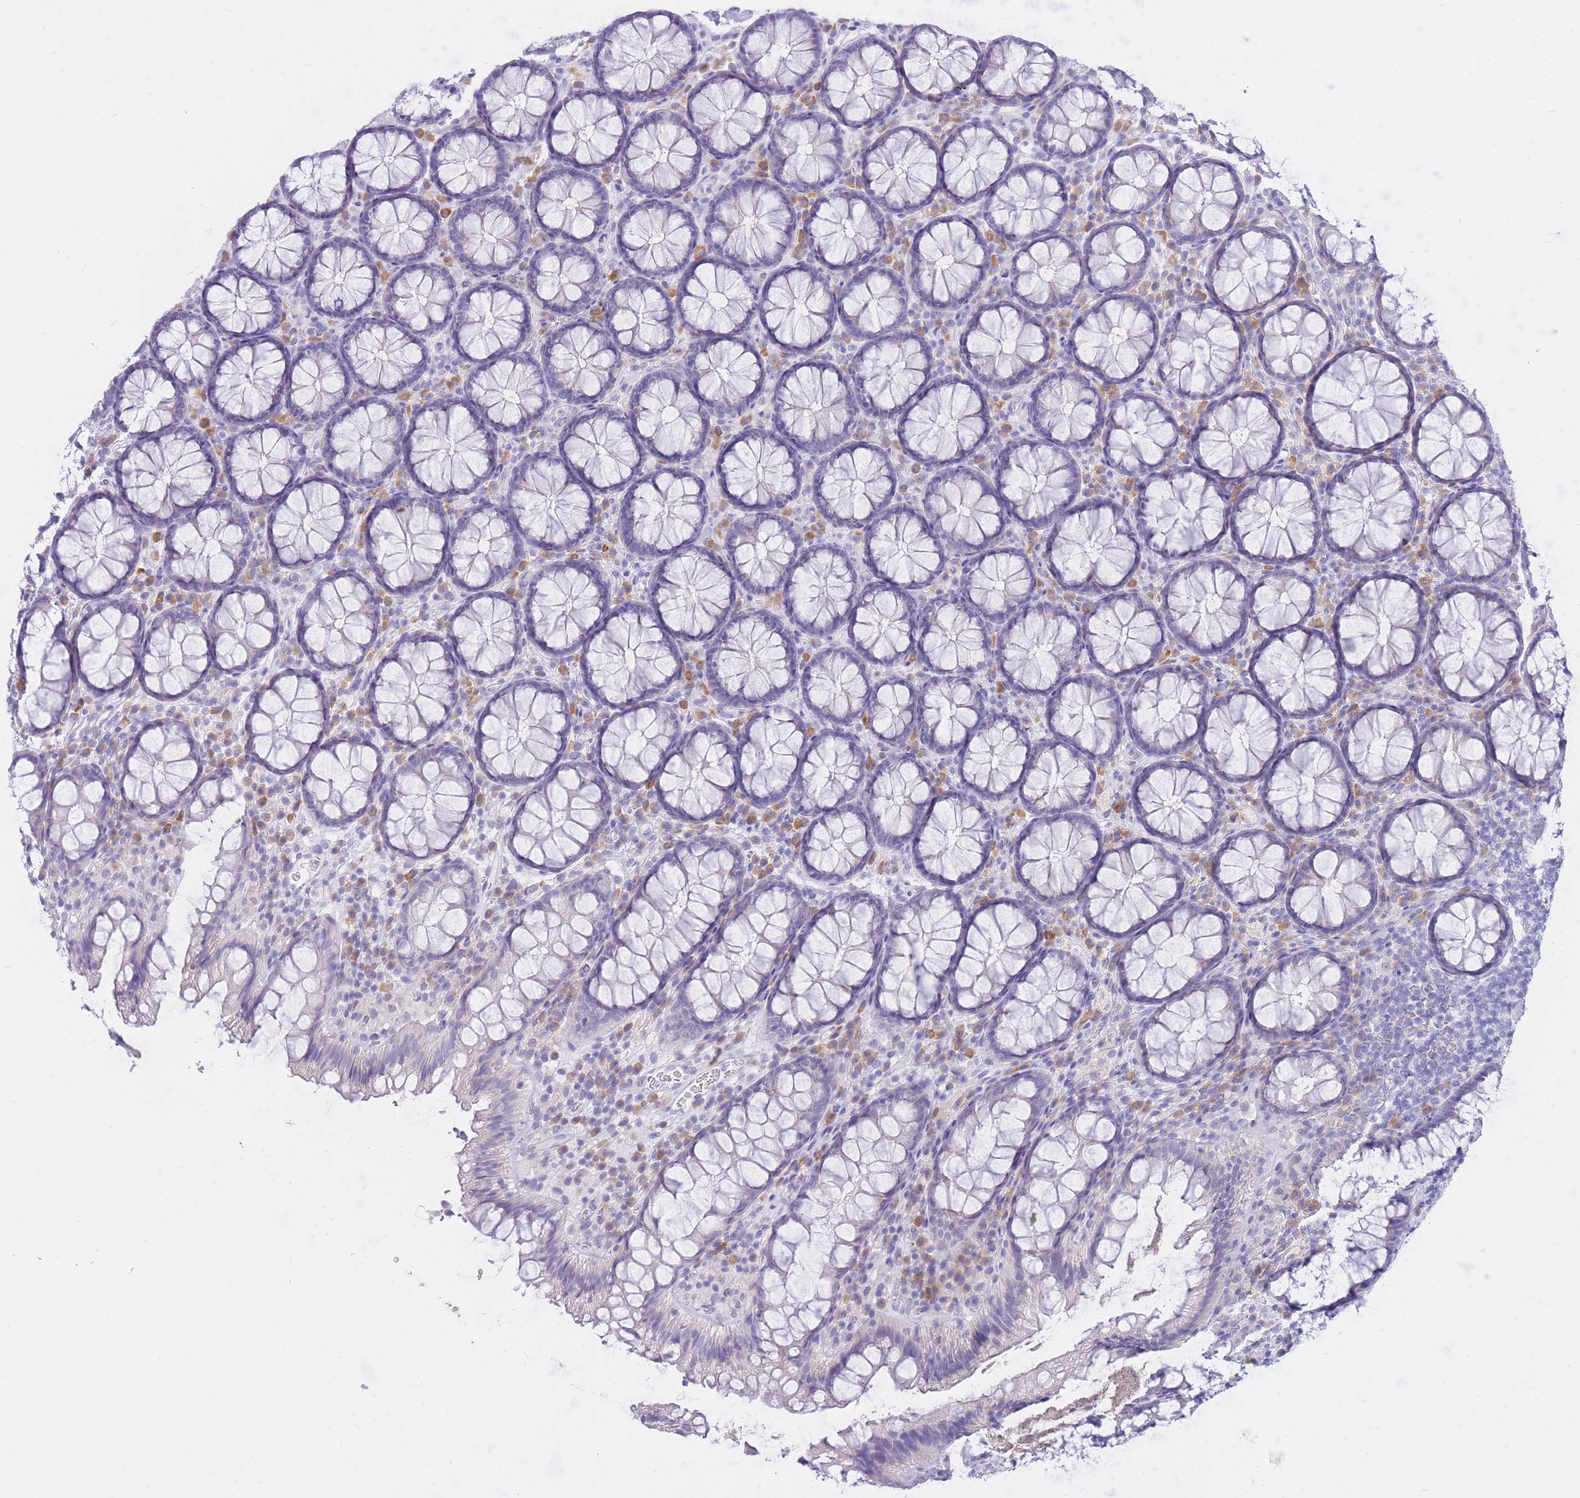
{"staining": {"intensity": "negative", "quantity": "none", "location": "none"}, "tissue": "rectum", "cell_type": "Glandular cells", "image_type": "normal", "snomed": [{"axis": "morphology", "description": "Normal tissue, NOS"}, {"axis": "topography", "description": "Rectum"}], "caption": "Glandular cells show no significant protein positivity in normal rectum. Nuclei are stained in blue.", "gene": "SSUH2", "patient": {"sex": "male", "age": 83}}